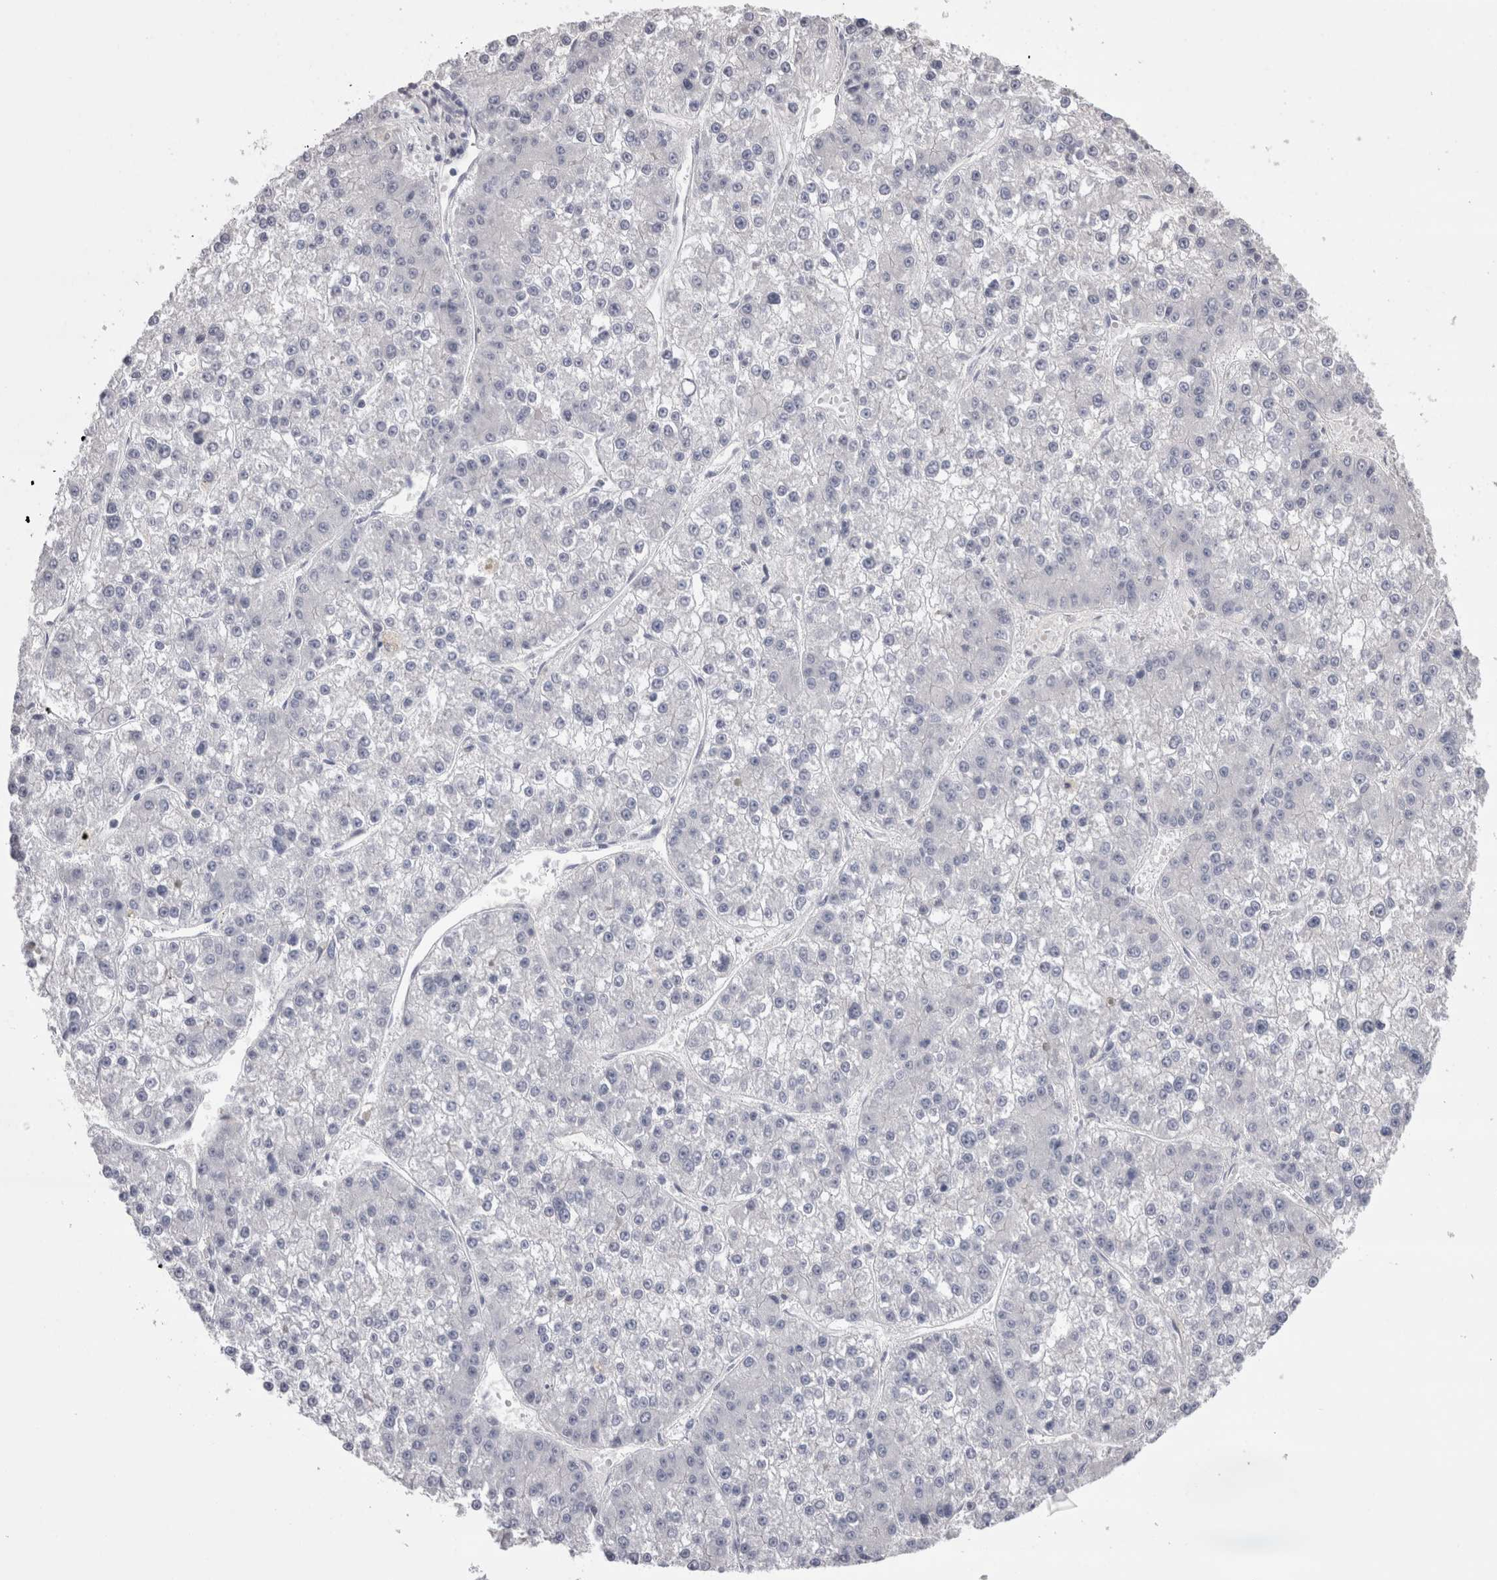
{"staining": {"intensity": "negative", "quantity": "none", "location": "none"}, "tissue": "liver cancer", "cell_type": "Tumor cells", "image_type": "cancer", "snomed": [{"axis": "morphology", "description": "Carcinoma, Hepatocellular, NOS"}, {"axis": "topography", "description": "Liver"}], "caption": "DAB (3,3'-diaminobenzidine) immunohistochemical staining of liver cancer (hepatocellular carcinoma) shows no significant positivity in tumor cells. The staining is performed using DAB (3,3'-diaminobenzidine) brown chromogen with nuclei counter-stained in using hematoxylin.", "gene": "REG1A", "patient": {"sex": "female", "age": 73}}